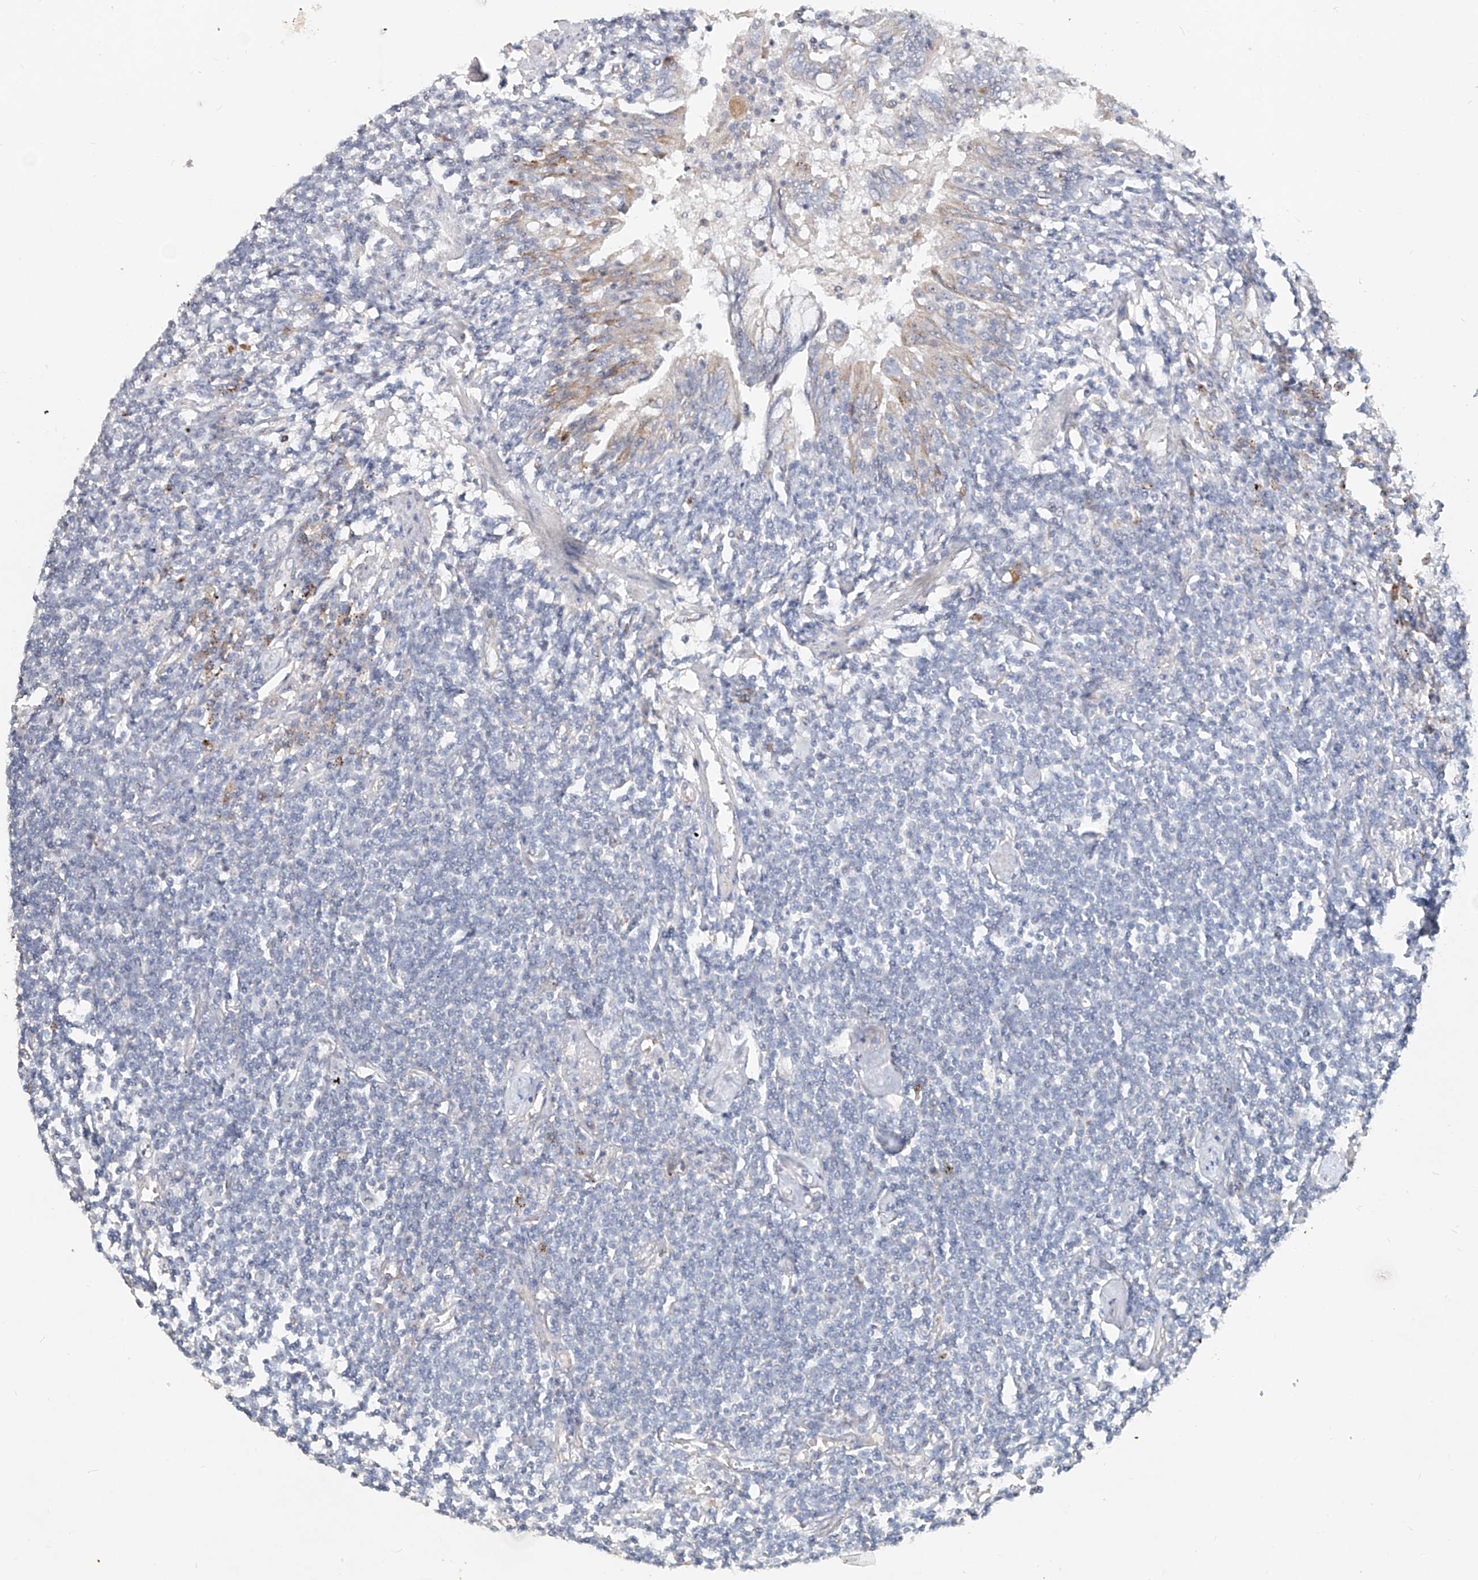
{"staining": {"intensity": "negative", "quantity": "none", "location": "none"}, "tissue": "lymphoma", "cell_type": "Tumor cells", "image_type": "cancer", "snomed": [{"axis": "morphology", "description": "Malignant lymphoma, non-Hodgkin's type, Low grade"}, {"axis": "topography", "description": "Lung"}], "caption": "Tumor cells show no significant protein staining in lymphoma. (DAB (3,3'-diaminobenzidine) IHC visualized using brightfield microscopy, high magnification).", "gene": "TRIM47", "patient": {"sex": "female", "age": 71}}